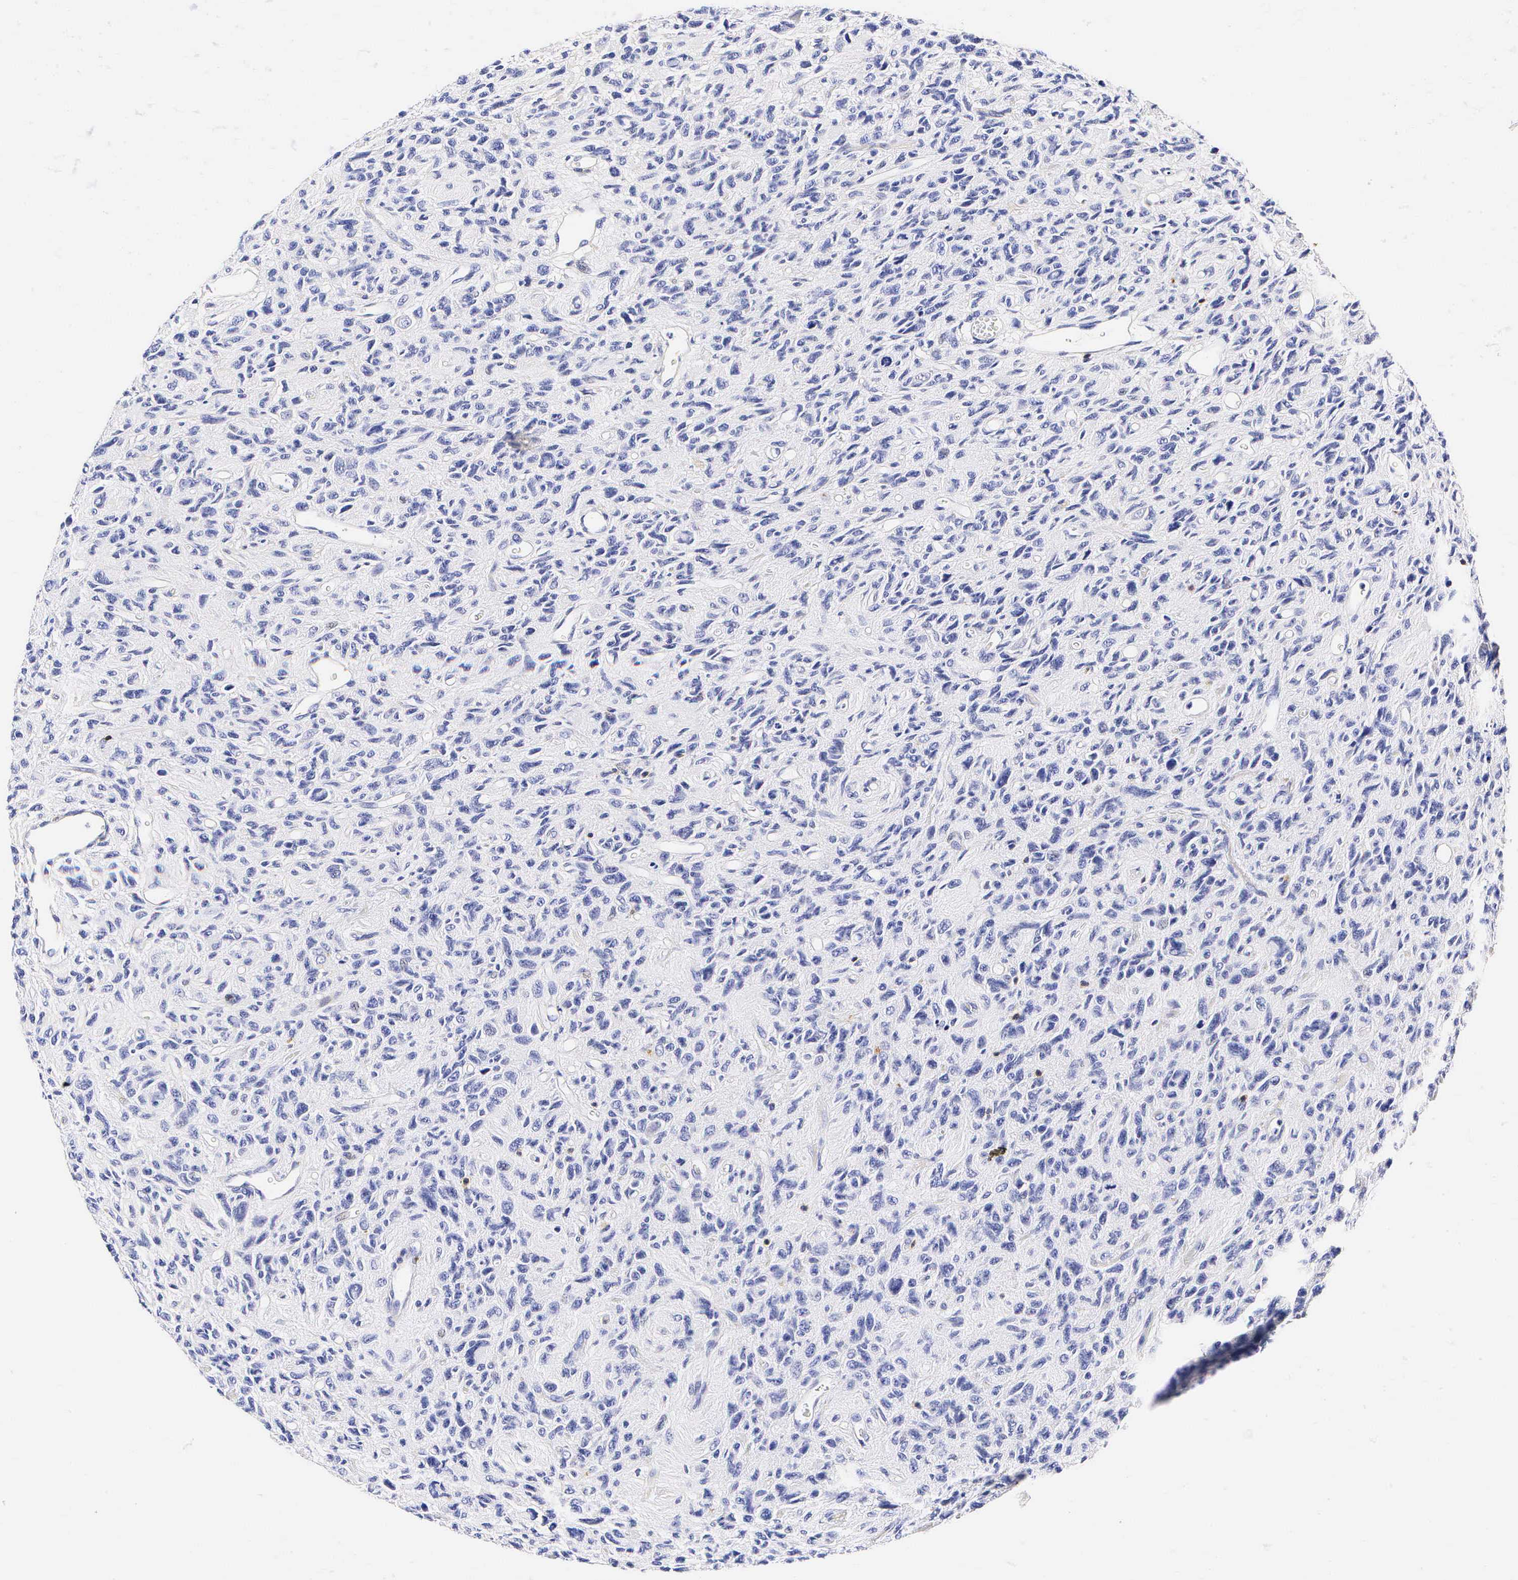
{"staining": {"intensity": "negative", "quantity": "none", "location": "none"}, "tissue": "glioma", "cell_type": "Tumor cells", "image_type": "cancer", "snomed": [{"axis": "morphology", "description": "Glioma, malignant, High grade"}, {"axis": "topography", "description": "Brain"}], "caption": "This photomicrograph is of glioma stained with IHC to label a protein in brown with the nuclei are counter-stained blue. There is no positivity in tumor cells.", "gene": "CD3E", "patient": {"sex": "female", "age": 60}}